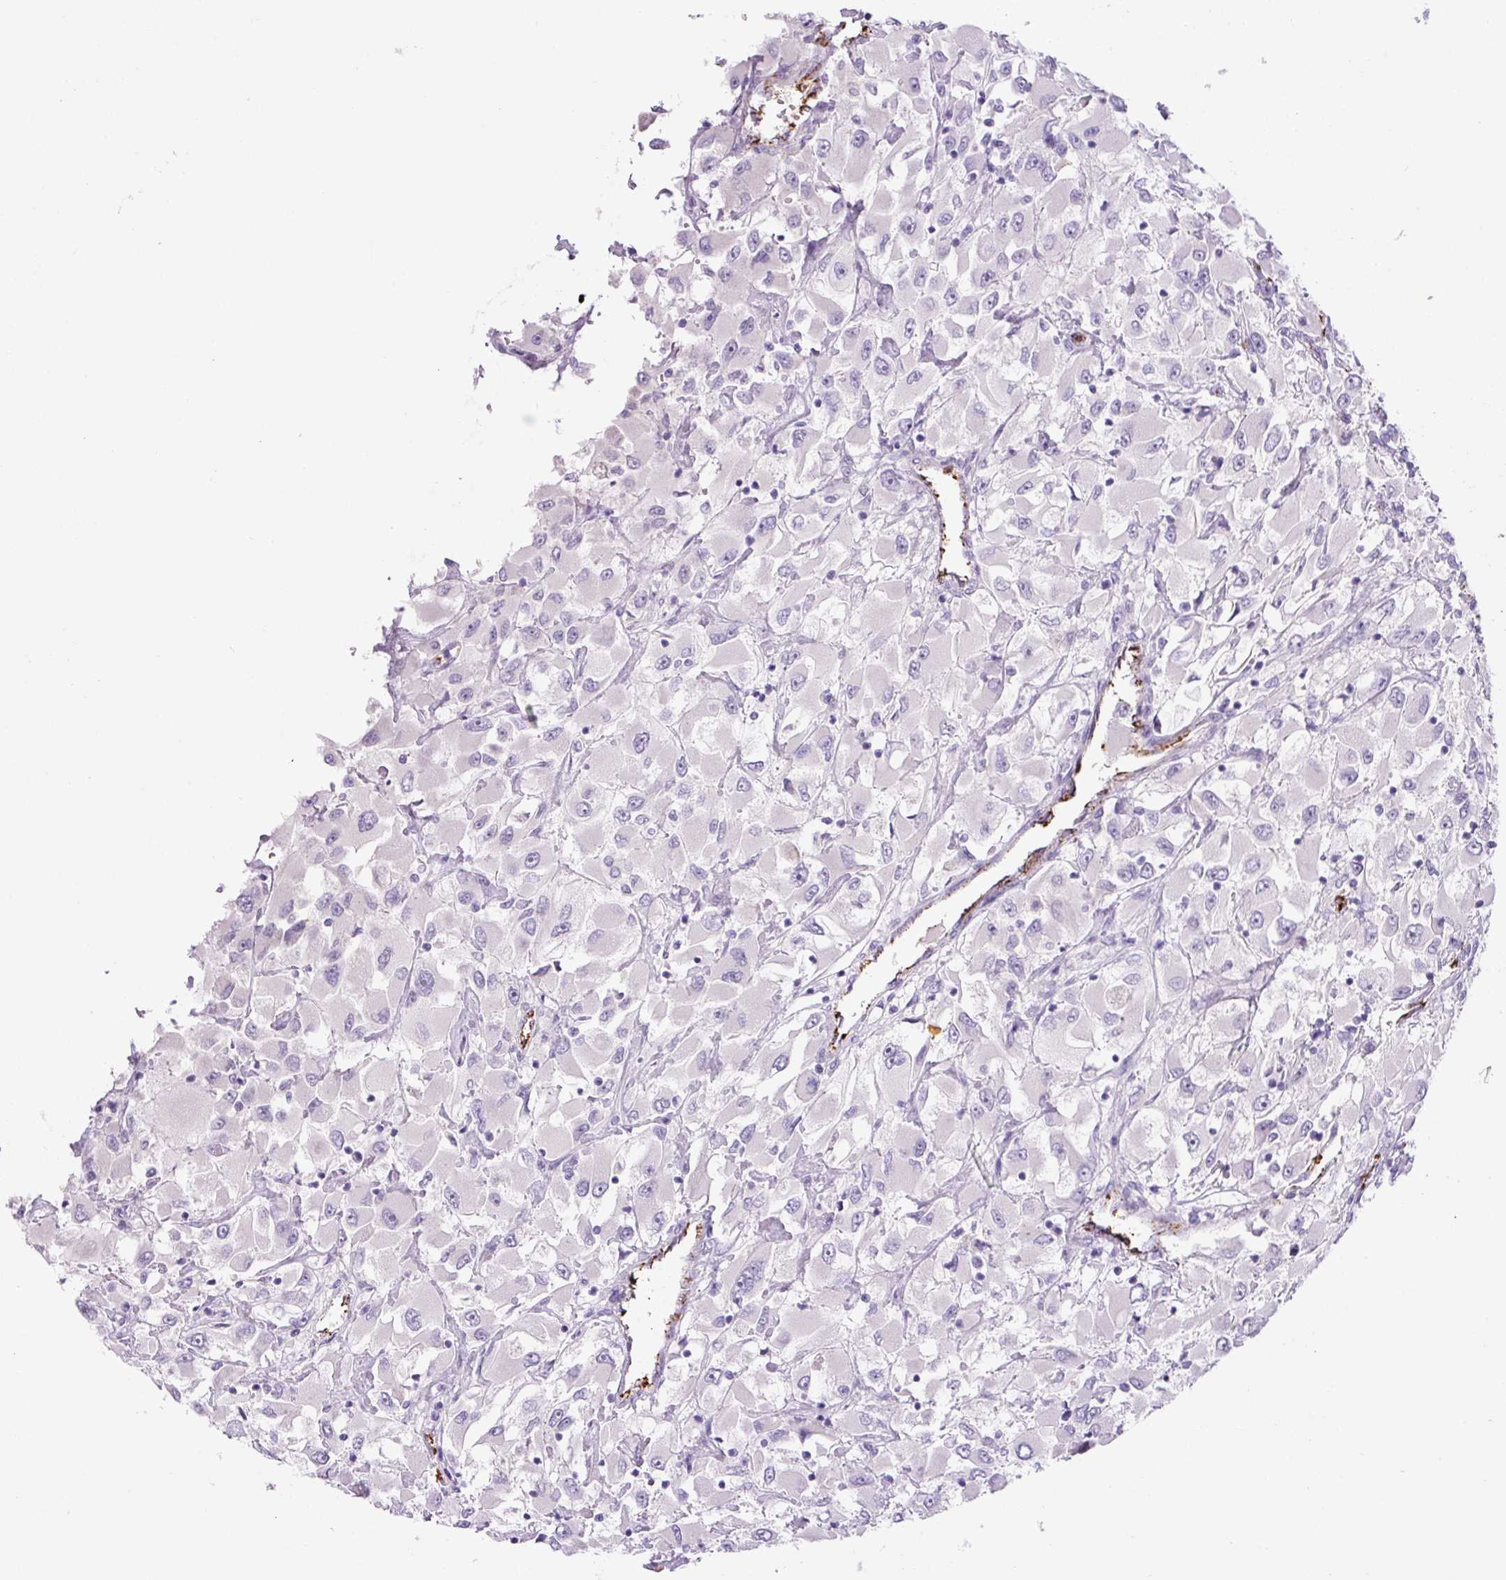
{"staining": {"intensity": "negative", "quantity": "none", "location": "none"}, "tissue": "renal cancer", "cell_type": "Tumor cells", "image_type": "cancer", "snomed": [{"axis": "morphology", "description": "Adenocarcinoma, NOS"}, {"axis": "topography", "description": "Kidney"}], "caption": "Renal adenocarcinoma was stained to show a protein in brown. There is no significant positivity in tumor cells.", "gene": "RSPO4", "patient": {"sex": "female", "age": 52}}